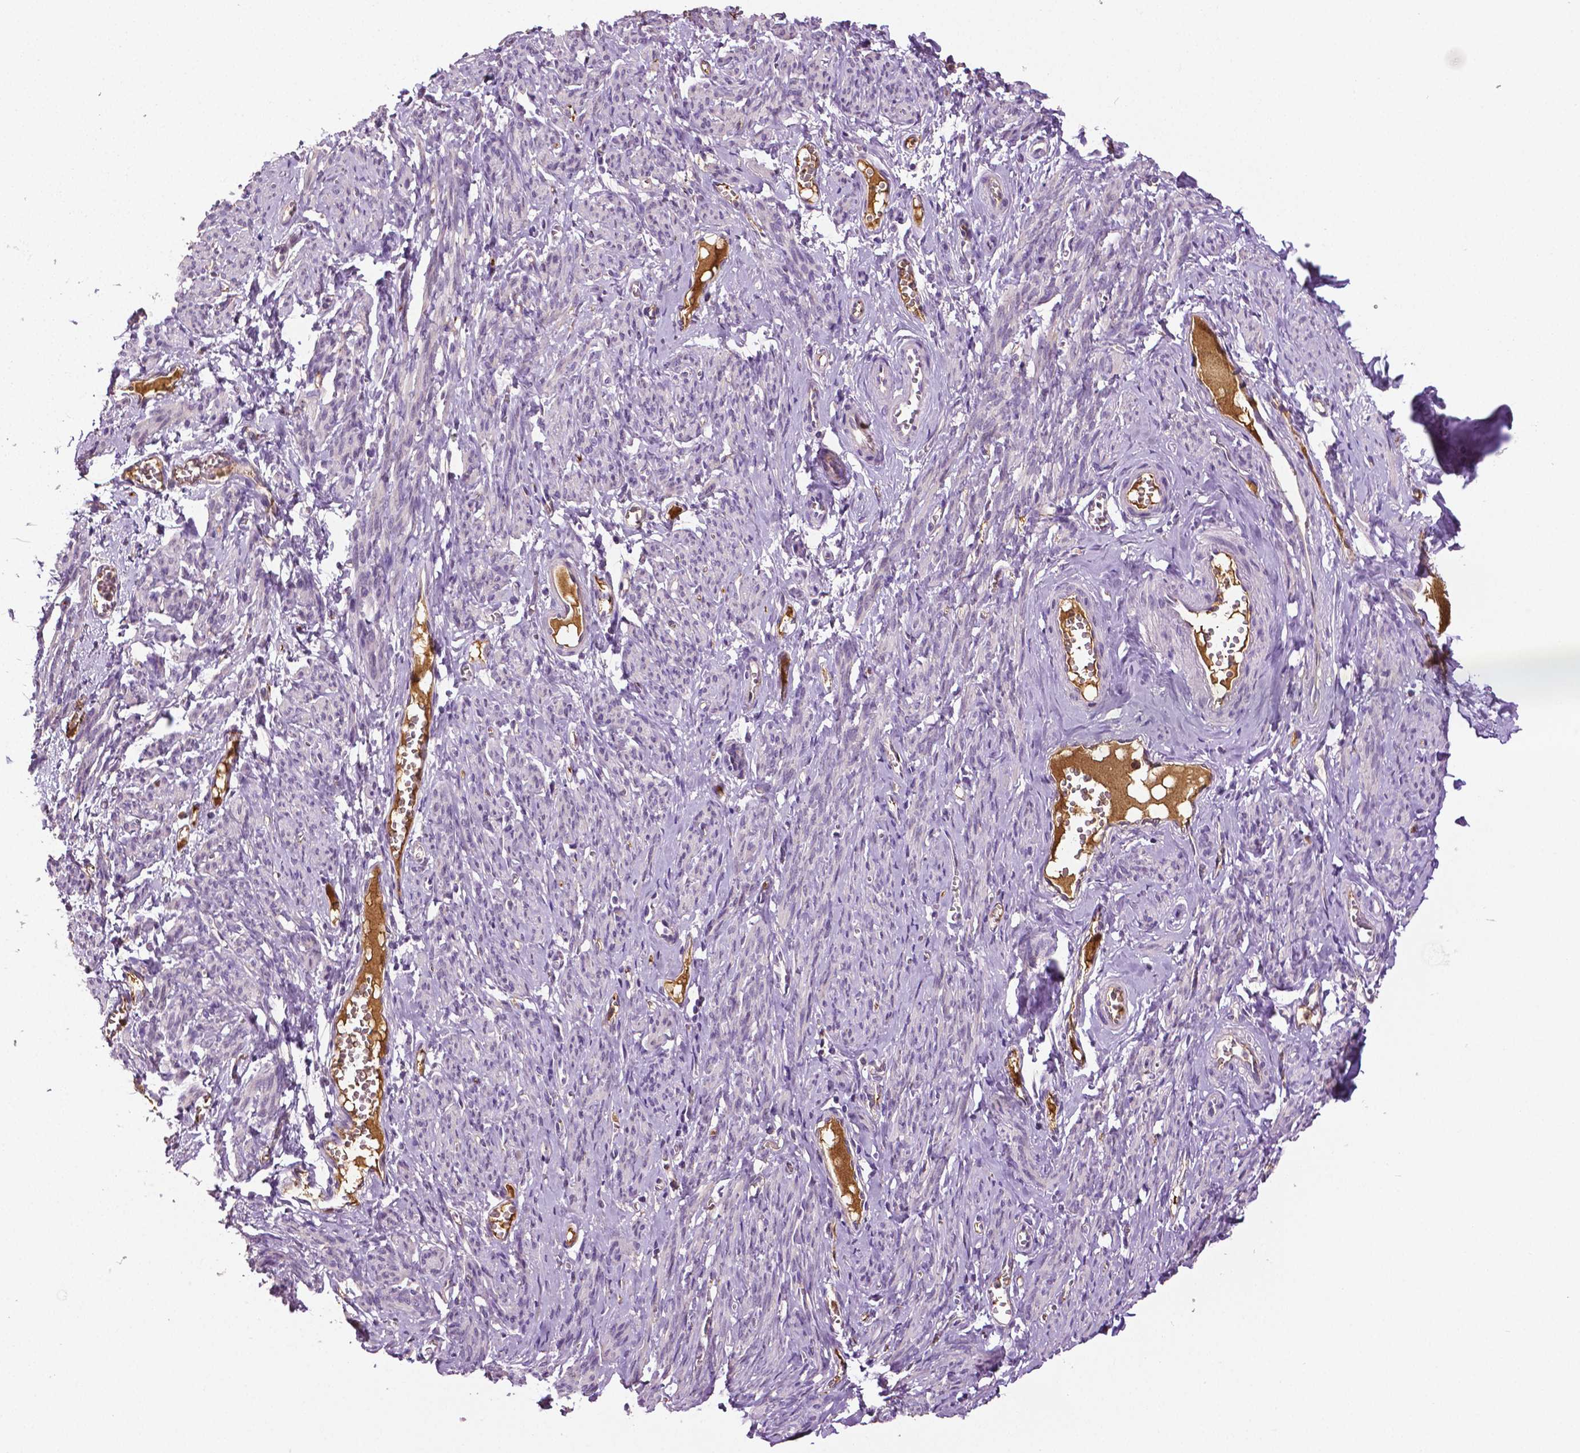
{"staining": {"intensity": "negative", "quantity": "none", "location": "none"}, "tissue": "smooth muscle", "cell_type": "Smooth muscle cells", "image_type": "normal", "snomed": [{"axis": "morphology", "description": "Normal tissue, NOS"}, {"axis": "topography", "description": "Smooth muscle"}], "caption": "High magnification brightfield microscopy of unremarkable smooth muscle stained with DAB (brown) and counterstained with hematoxylin (blue): smooth muscle cells show no significant staining.", "gene": "PTPN5", "patient": {"sex": "female", "age": 65}}